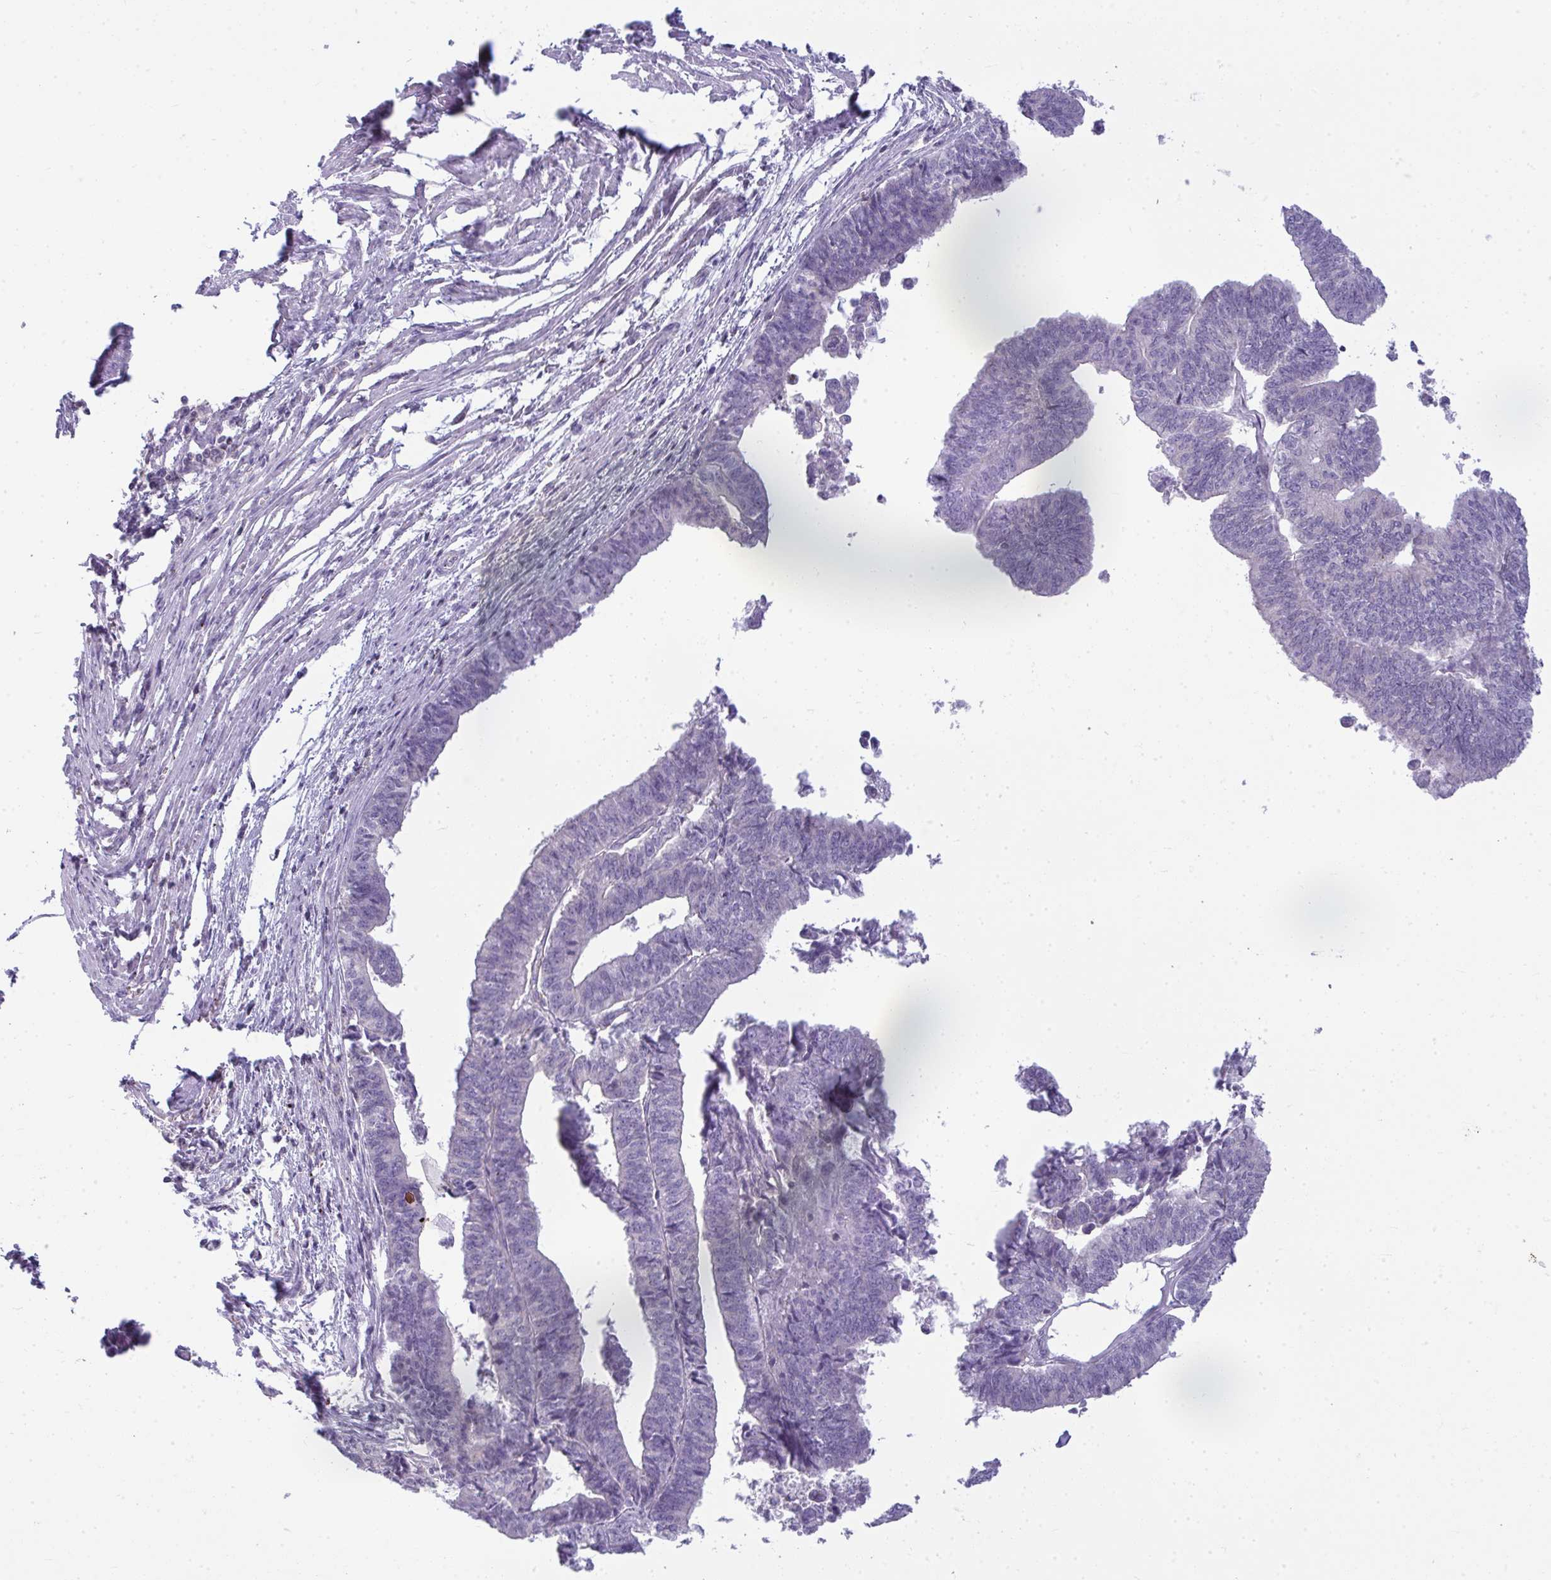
{"staining": {"intensity": "negative", "quantity": "none", "location": "none"}, "tissue": "endometrial cancer", "cell_type": "Tumor cells", "image_type": "cancer", "snomed": [{"axis": "morphology", "description": "Adenocarcinoma, NOS"}, {"axis": "topography", "description": "Endometrium"}], "caption": "This is an immunohistochemistry photomicrograph of human endometrial cancer (adenocarcinoma). There is no staining in tumor cells.", "gene": "VPS4B", "patient": {"sex": "female", "age": 65}}